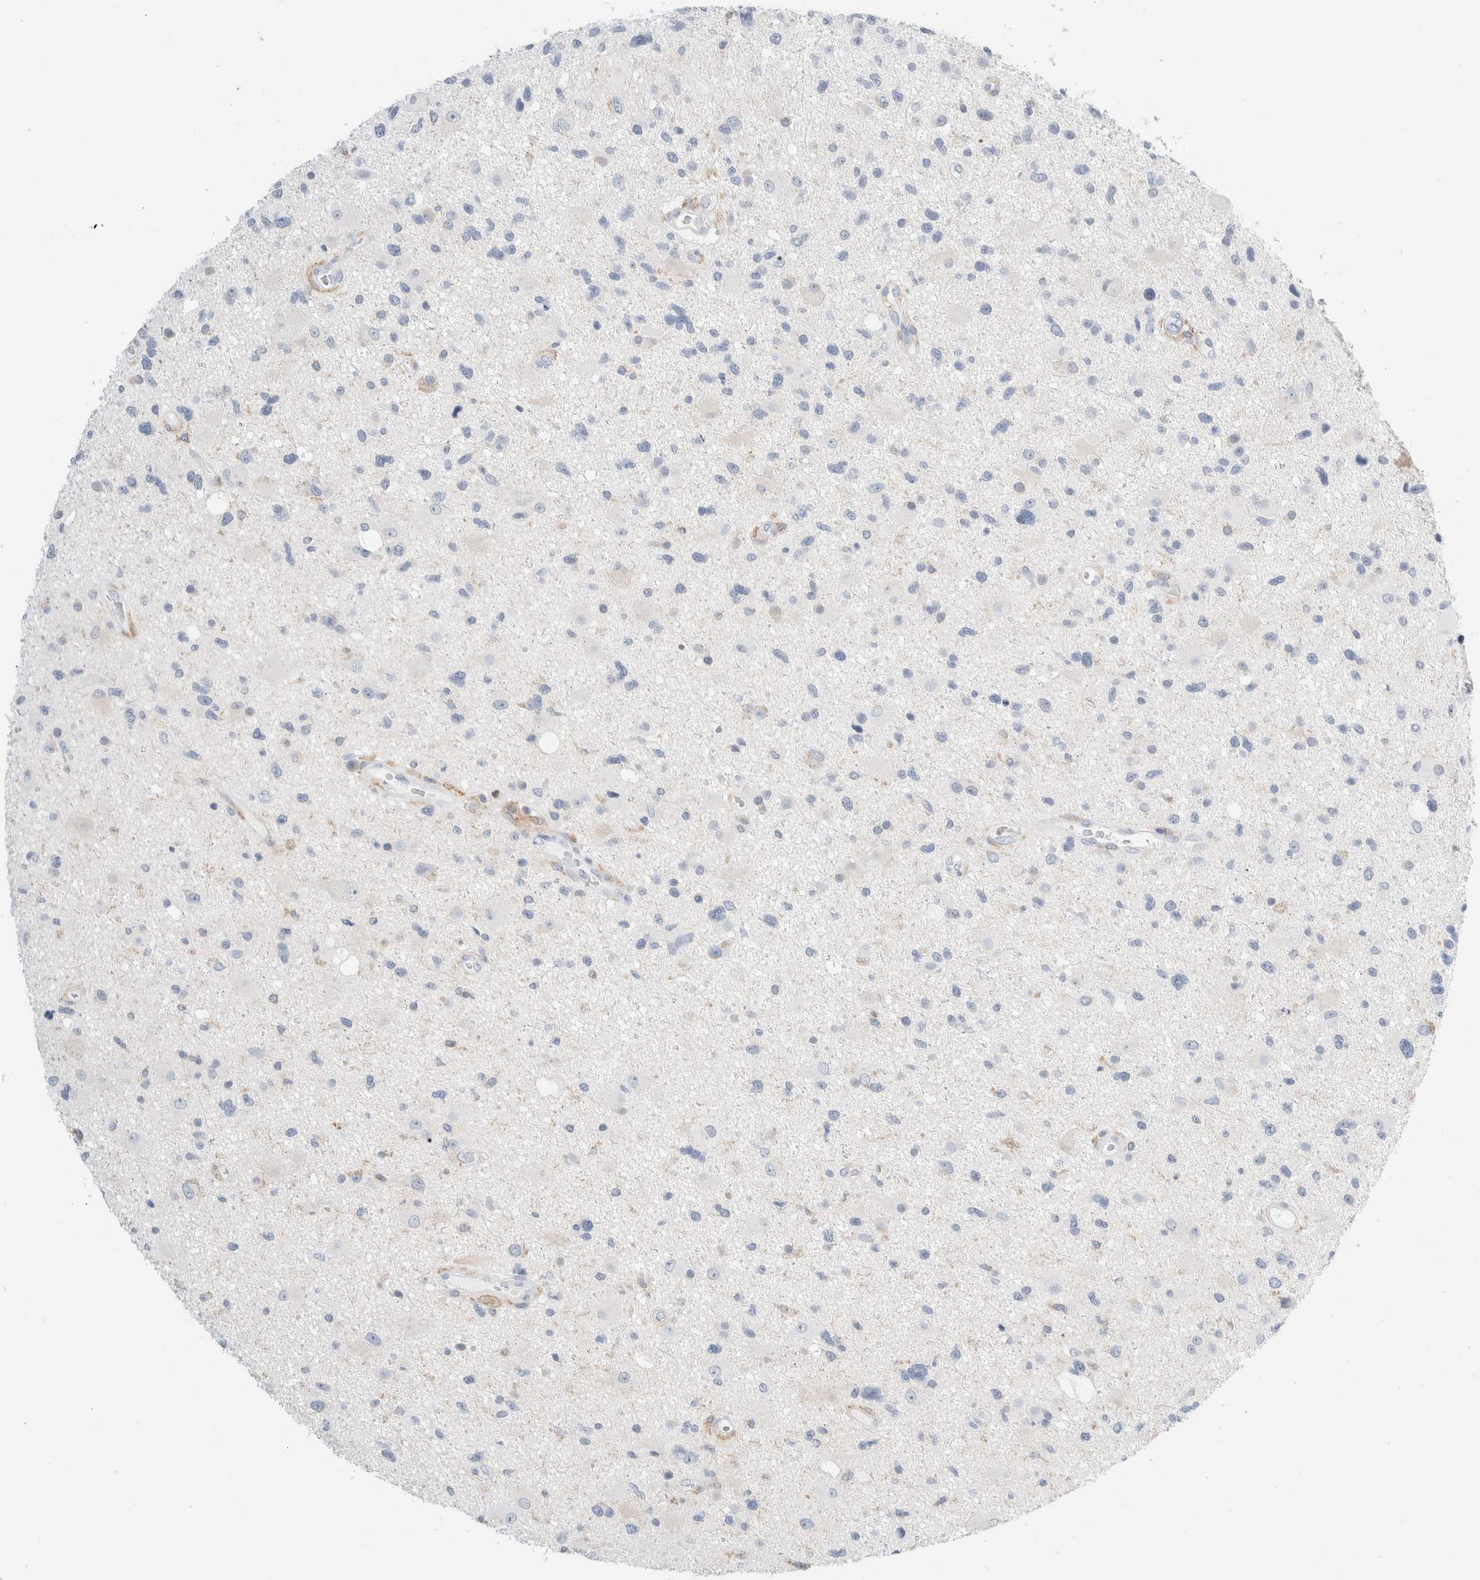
{"staining": {"intensity": "negative", "quantity": "none", "location": "none"}, "tissue": "glioma", "cell_type": "Tumor cells", "image_type": "cancer", "snomed": [{"axis": "morphology", "description": "Glioma, malignant, High grade"}, {"axis": "topography", "description": "Brain"}], "caption": "Immunohistochemistry photomicrograph of glioma stained for a protein (brown), which shows no positivity in tumor cells.", "gene": "ADAM30", "patient": {"sex": "male", "age": 33}}